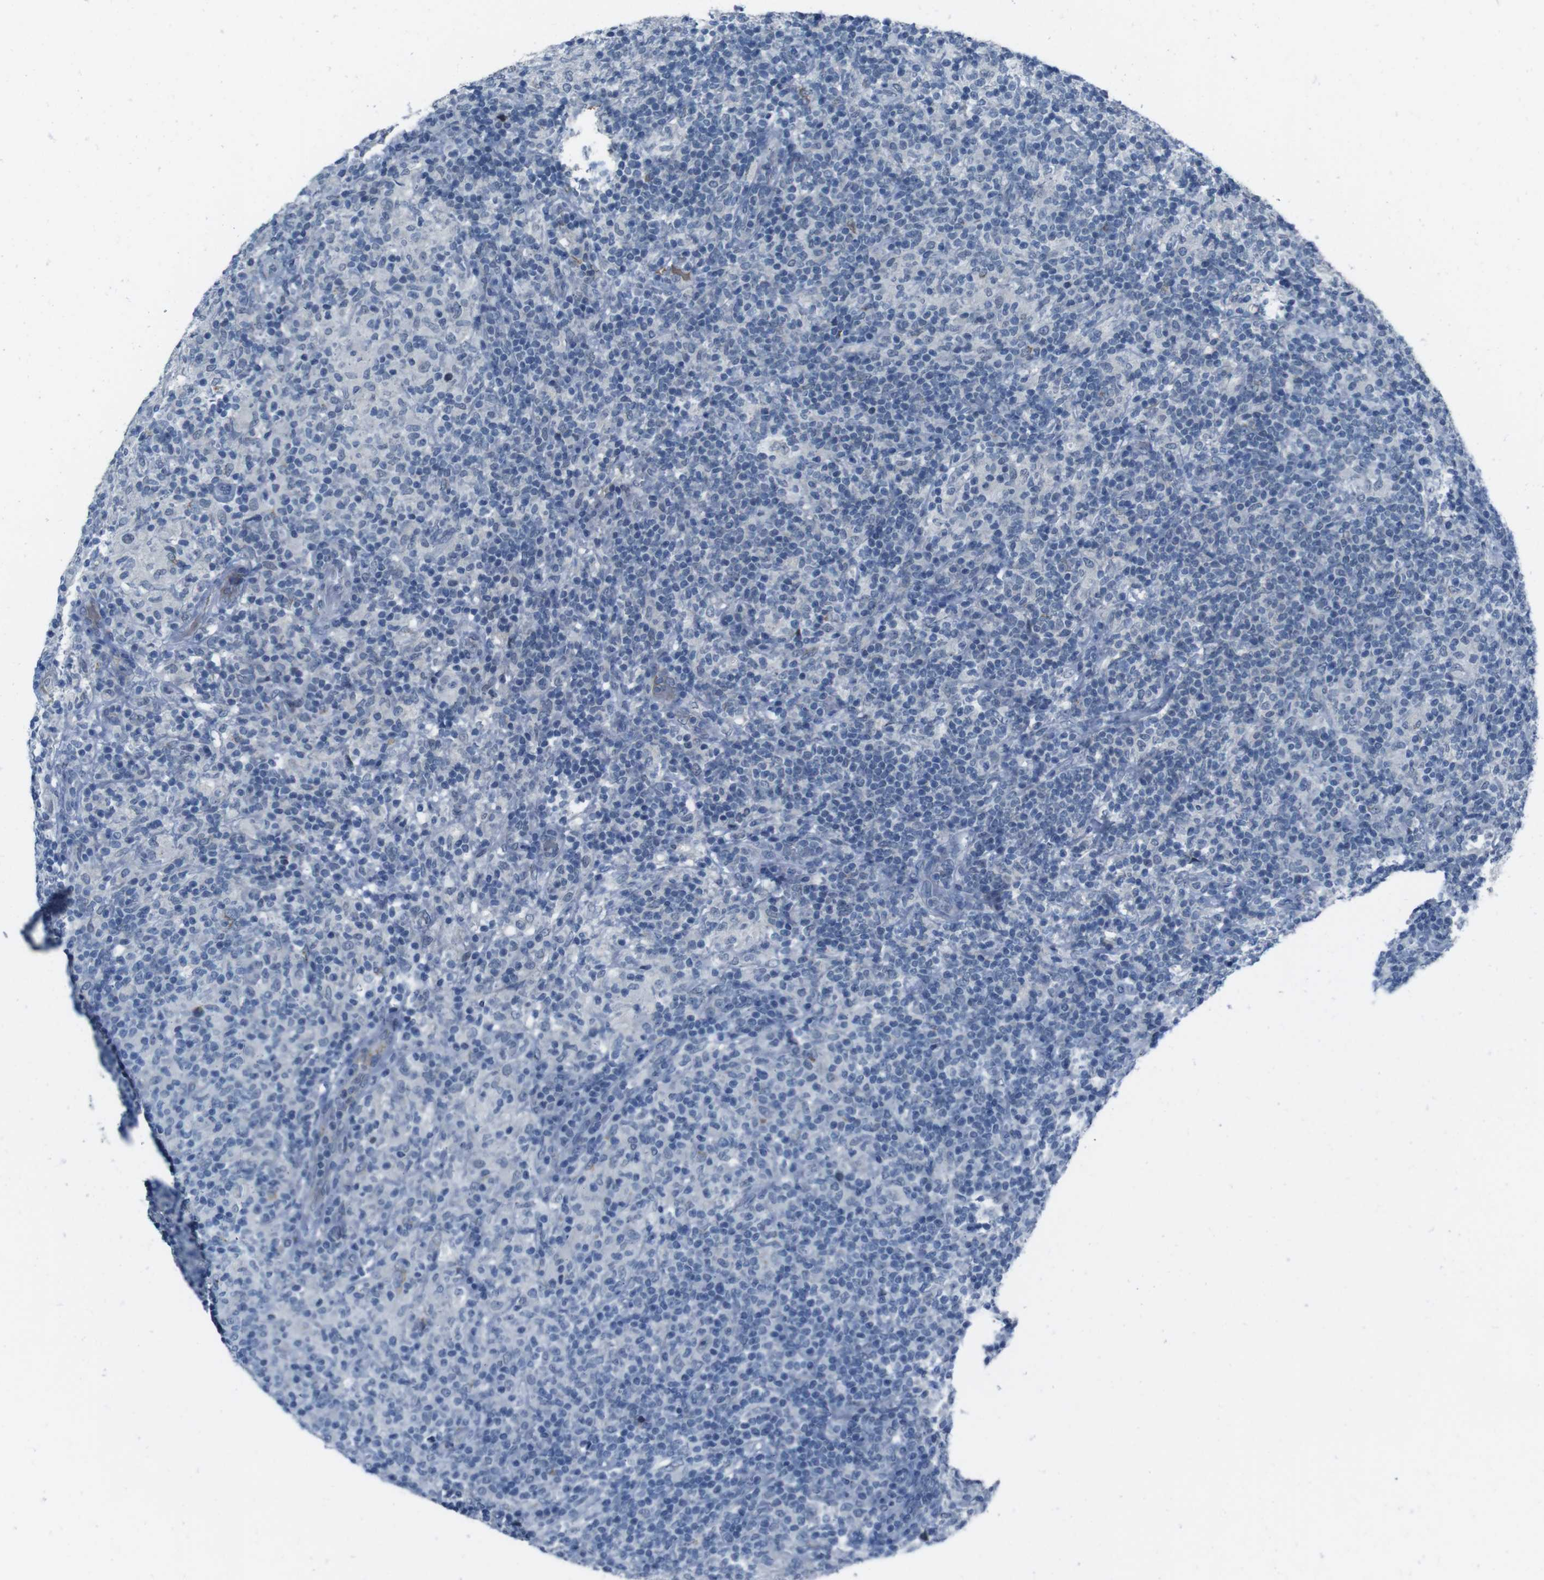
{"staining": {"intensity": "negative", "quantity": "none", "location": "none"}, "tissue": "lymphoma", "cell_type": "Tumor cells", "image_type": "cancer", "snomed": [{"axis": "morphology", "description": "Hodgkin's disease, NOS"}, {"axis": "topography", "description": "Lymph node"}], "caption": "A high-resolution histopathology image shows immunohistochemistry (IHC) staining of lymphoma, which displays no significant expression in tumor cells. (Stains: DAB (3,3'-diaminobenzidine) immunohistochemistry (IHC) with hematoxylin counter stain, Microscopy: brightfield microscopy at high magnification).", "gene": "CDHR2", "patient": {"sex": "male", "age": 70}}